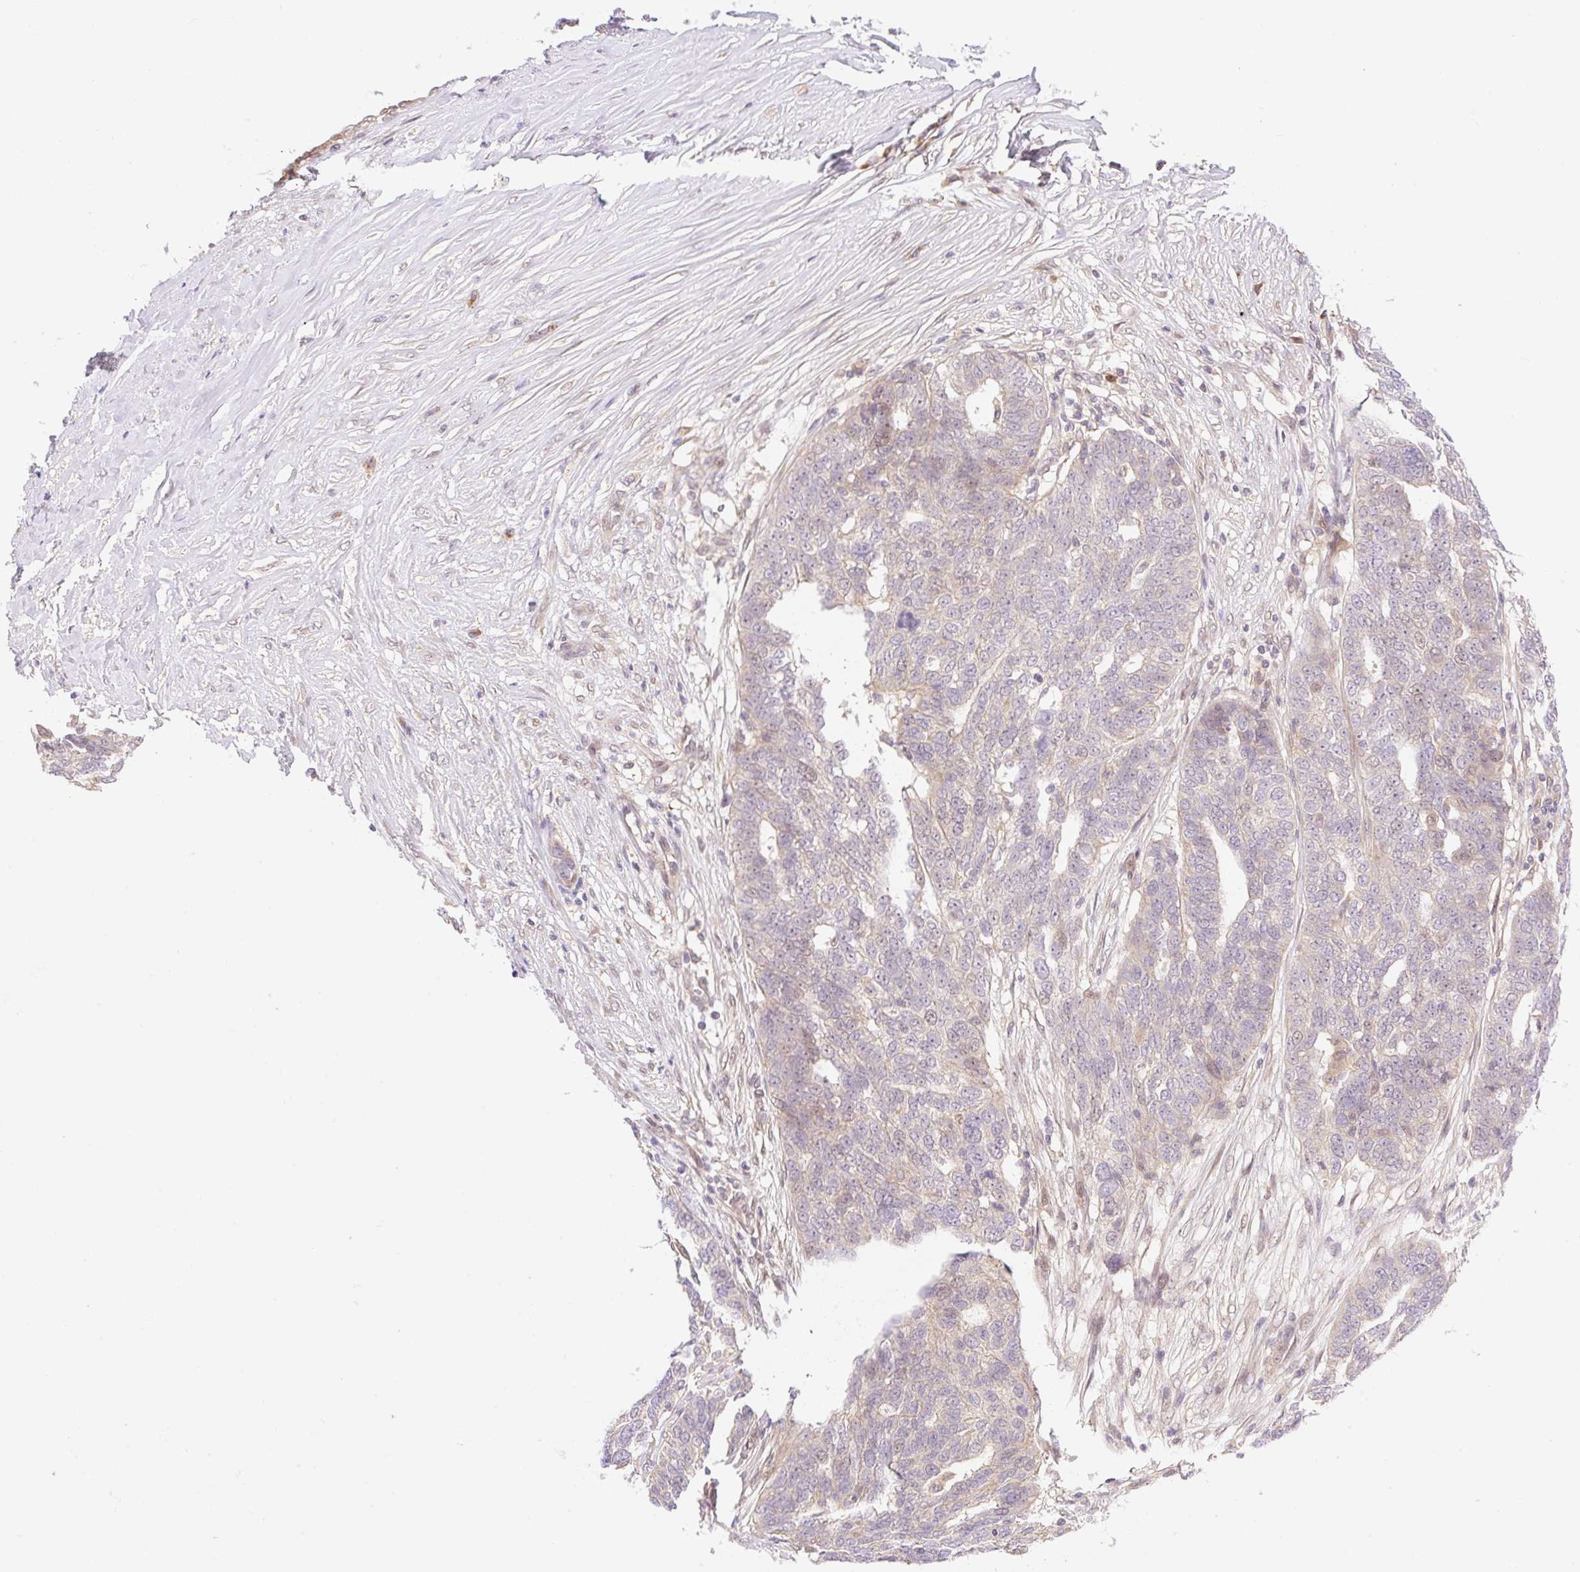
{"staining": {"intensity": "negative", "quantity": "none", "location": "none"}, "tissue": "ovarian cancer", "cell_type": "Tumor cells", "image_type": "cancer", "snomed": [{"axis": "morphology", "description": "Cystadenocarcinoma, serous, NOS"}, {"axis": "topography", "description": "Ovary"}], "caption": "High power microscopy photomicrograph of an immunohistochemistry (IHC) photomicrograph of serous cystadenocarcinoma (ovarian), revealing no significant expression in tumor cells. (DAB immunohistochemistry (IHC) visualized using brightfield microscopy, high magnification).", "gene": "VPS25", "patient": {"sex": "female", "age": 59}}